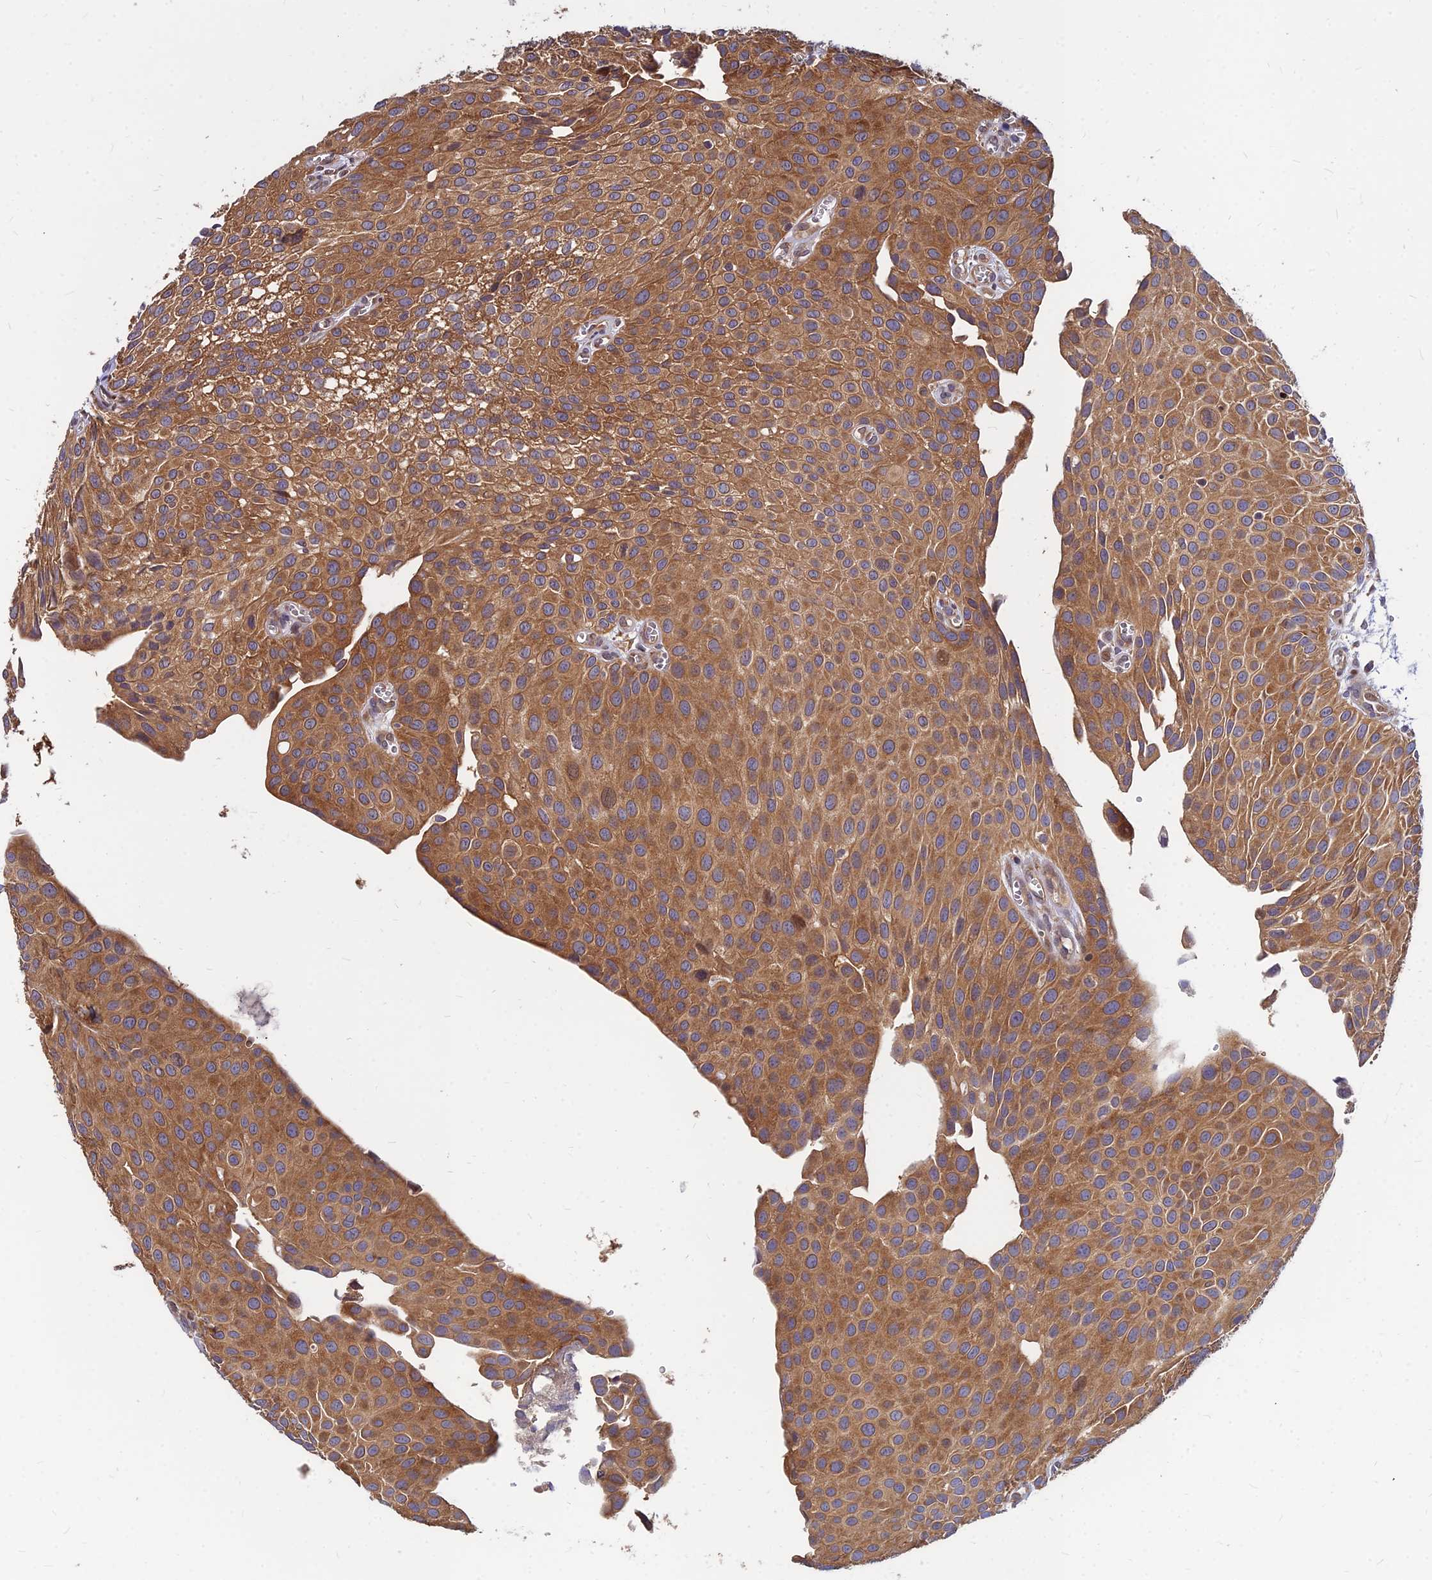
{"staining": {"intensity": "moderate", "quantity": ">75%", "location": "cytoplasmic/membranous"}, "tissue": "urothelial cancer", "cell_type": "Tumor cells", "image_type": "cancer", "snomed": [{"axis": "morphology", "description": "Urothelial carcinoma, Low grade"}, {"axis": "topography", "description": "Urinary bladder"}], "caption": "A micrograph of urothelial carcinoma (low-grade) stained for a protein exhibits moderate cytoplasmic/membranous brown staining in tumor cells.", "gene": "CCT6B", "patient": {"sex": "male", "age": 88}}